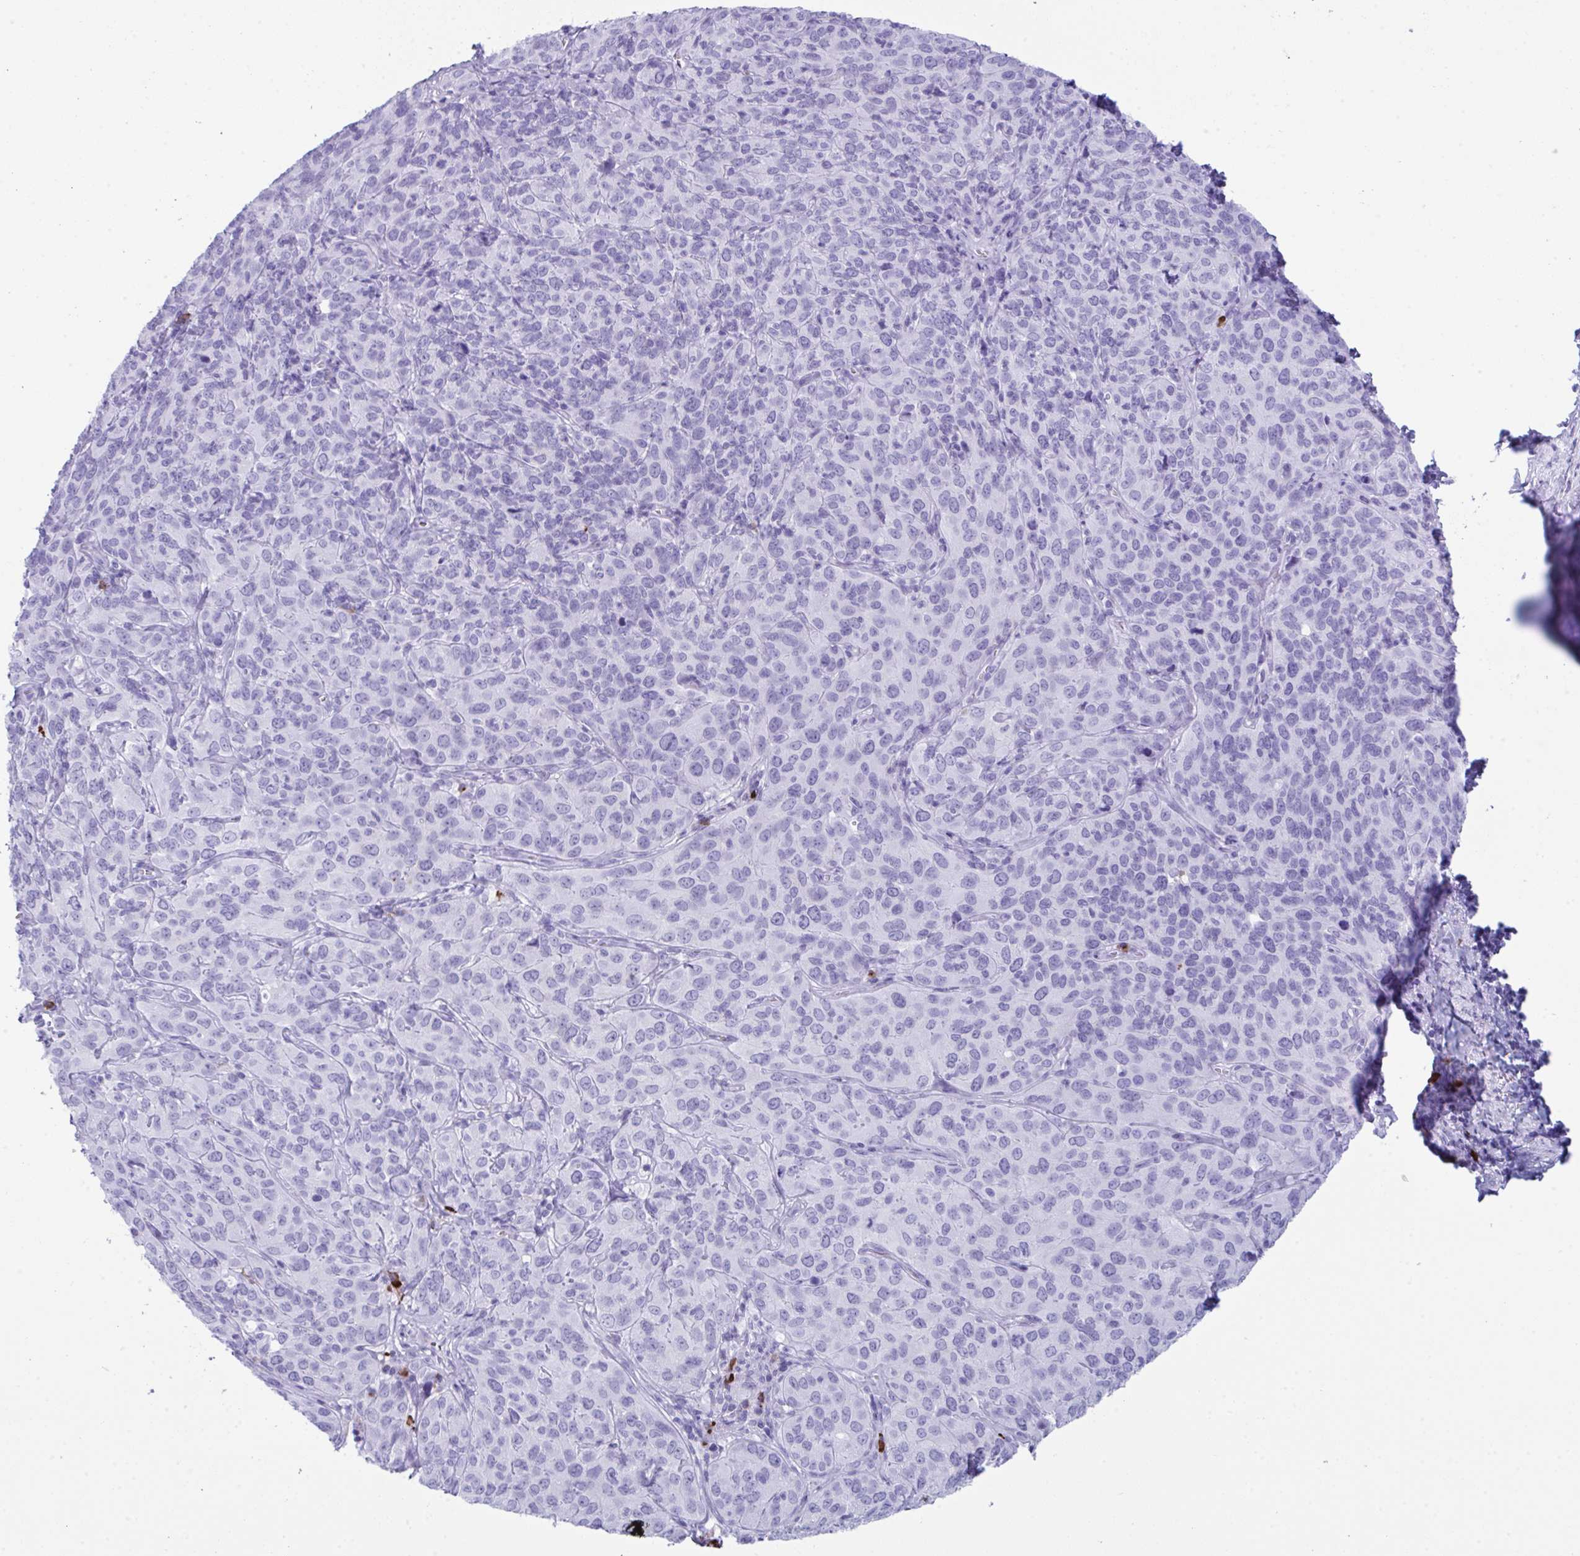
{"staining": {"intensity": "negative", "quantity": "none", "location": "none"}, "tissue": "cervical cancer", "cell_type": "Tumor cells", "image_type": "cancer", "snomed": [{"axis": "morphology", "description": "Squamous cell carcinoma, NOS"}, {"axis": "topography", "description": "Cervix"}], "caption": "DAB (3,3'-diaminobenzidine) immunohistochemical staining of cervical squamous cell carcinoma shows no significant expression in tumor cells.", "gene": "JCHAIN", "patient": {"sex": "female", "age": 51}}